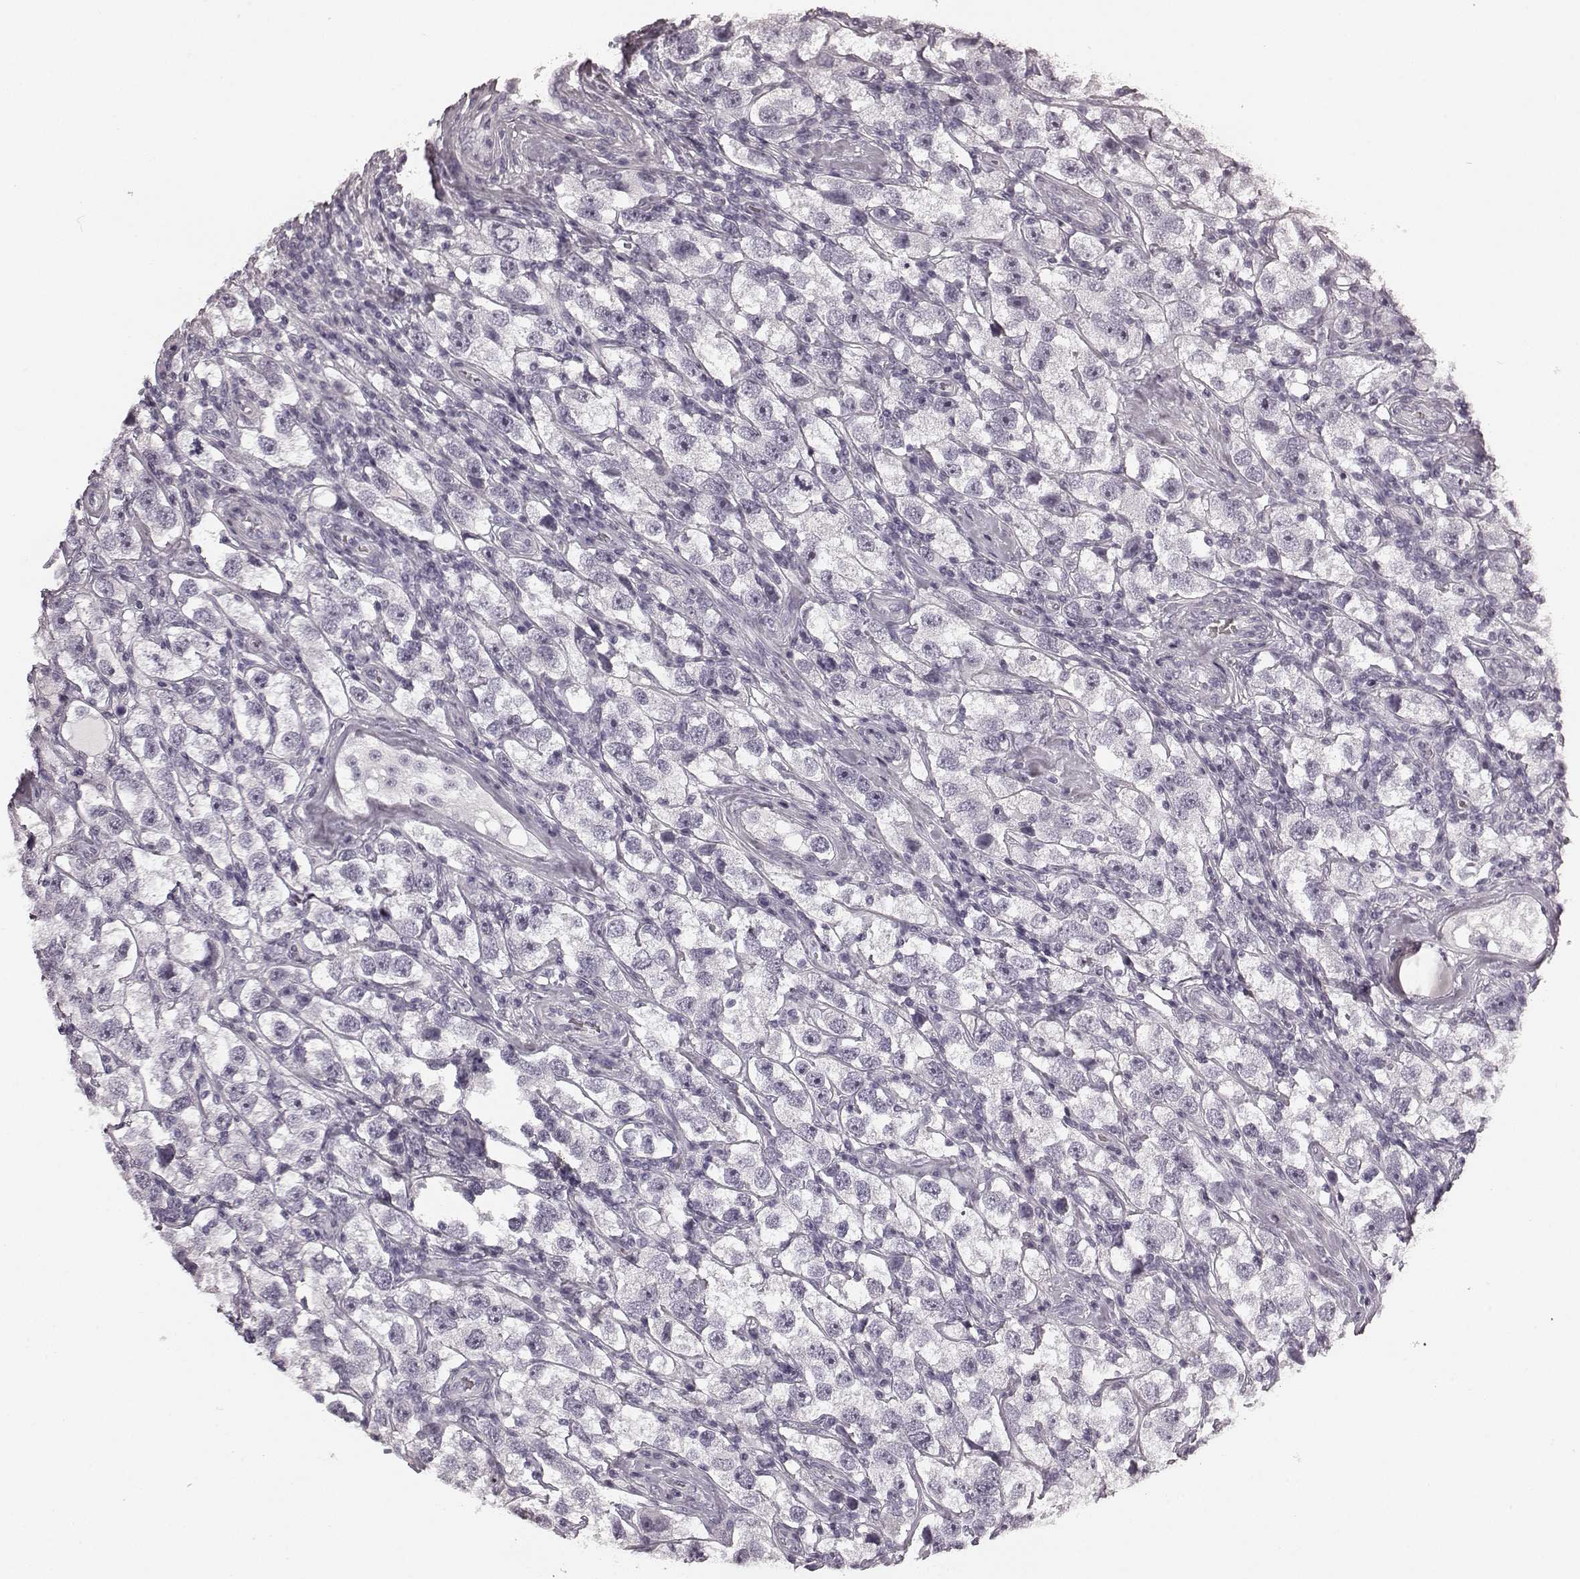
{"staining": {"intensity": "negative", "quantity": "none", "location": "none"}, "tissue": "testis cancer", "cell_type": "Tumor cells", "image_type": "cancer", "snomed": [{"axis": "morphology", "description": "Seminoma, NOS"}, {"axis": "topography", "description": "Testis"}], "caption": "Immunohistochemical staining of human seminoma (testis) shows no significant positivity in tumor cells.", "gene": "TMPRSS15", "patient": {"sex": "male", "age": 26}}